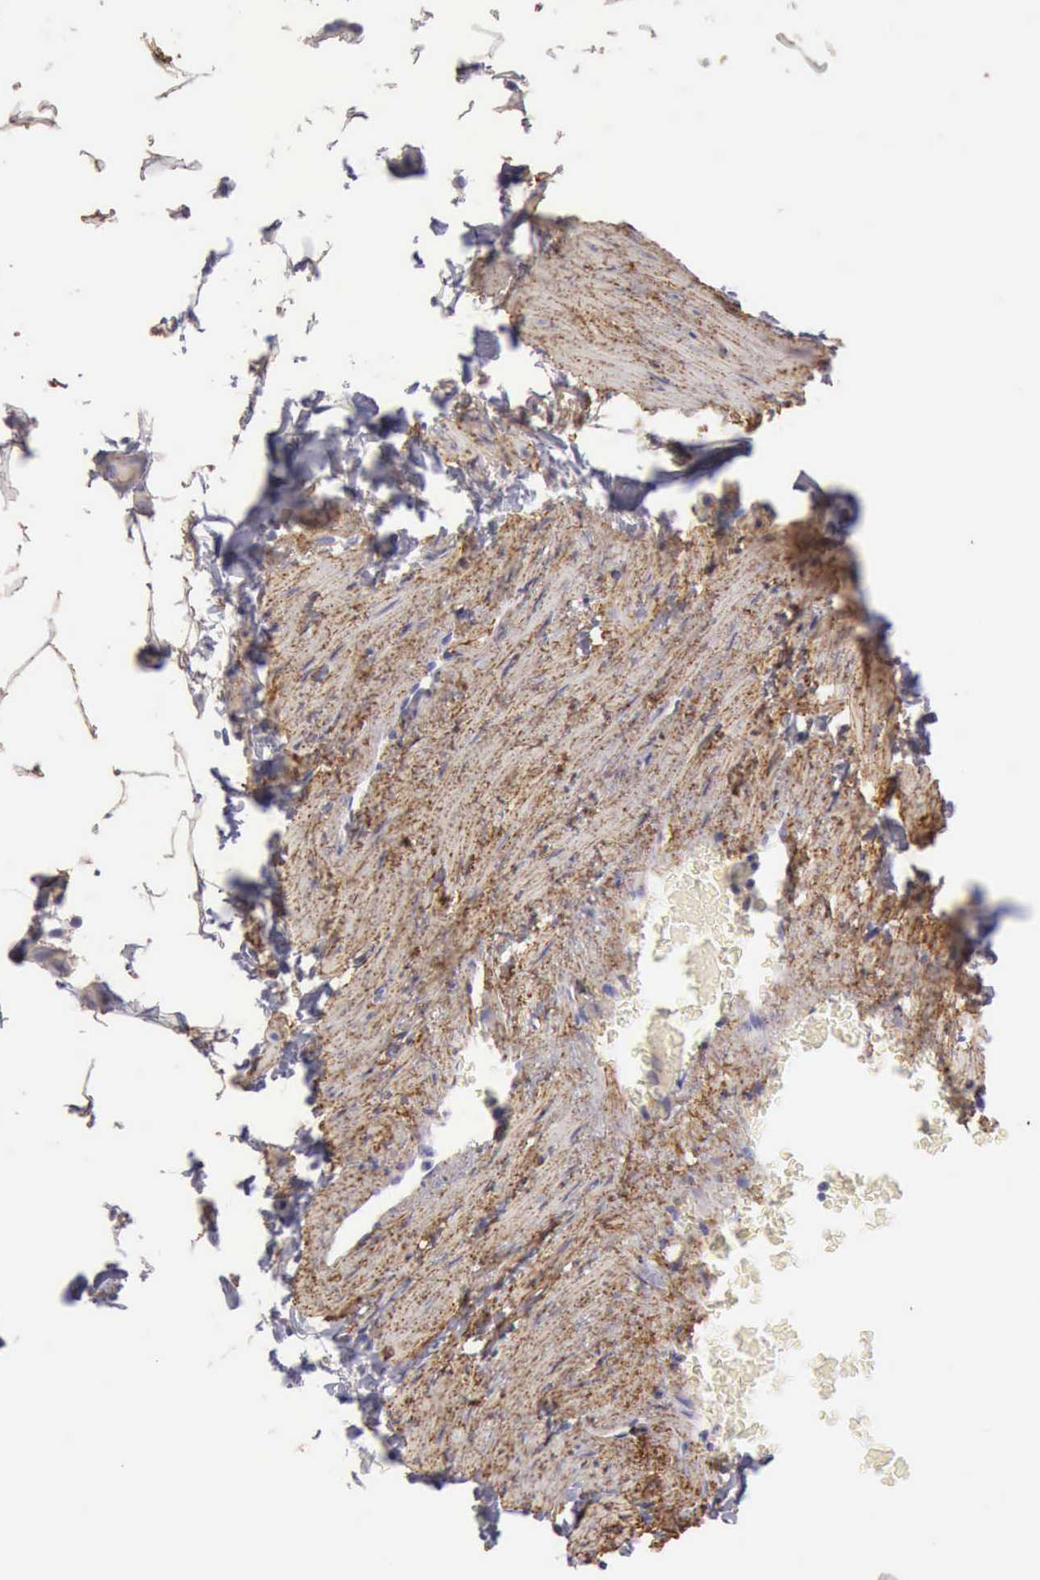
{"staining": {"intensity": "moderate", "quantity": ">75%", "location": "cytoplasmic/membranous"}, "tissue": "adipose tissue", "cell_type": "Adipocytes", "image_type": "normal", "snomed": [{"axis": "morphology", "description": "Normal tissue, NOS"}, {"axis": "topography", "description": "Vascular tissue"}], "caption": "Human adipose tissue stained for a protein (brown) shows moderate cytoplasmic/membranous positive staining in approximately >75% of adipocytes.", "gene": "AOC3", "patient": {"sex": "male", "age": 41}}